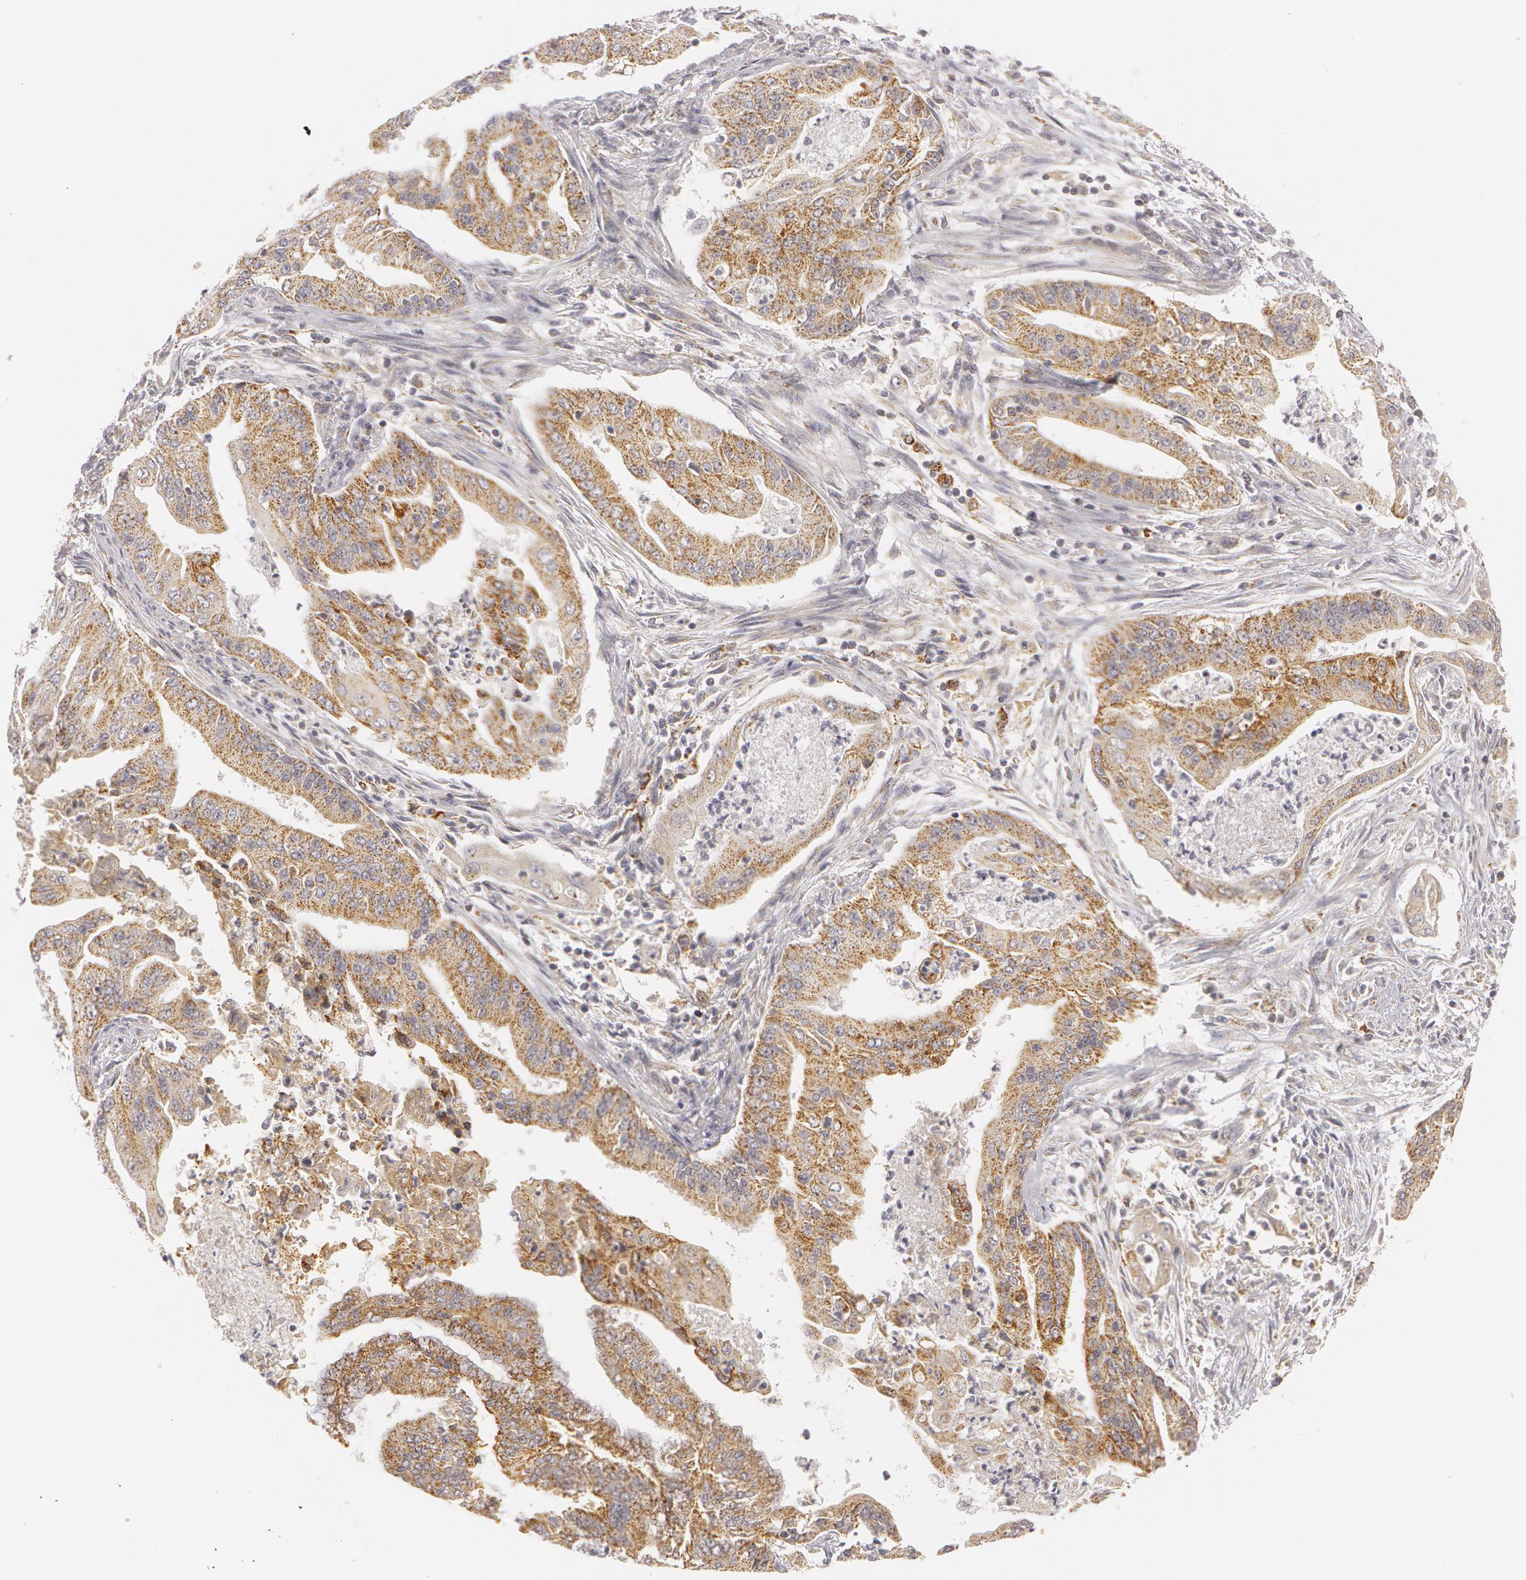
{"staining": {"intensity": "moderate", "quantity": ">75%", "location": "cytoplasmic/membranous"}, "tissue": "endometrial cancer", "cell_type": "Tumor cells", "image_type": "cancer", "snomed": [{"axis": "morphology", "description": "Adenocarcinoma, NOS"}, {"axis": "topography", "description": "Endometrium"}], "caption": "A photomicrograph of adenocarcinoma (endometrial) stained for a protein shows moderate cytoplasmic/membranous brown staining in tumor cells. The staining was performed using DAB (3,3'-diaminobenzidine) to visualize the protein expression in brown, while the nuclei were stained in blue with hematoxylin (Magnification: 20x).", "gene": "C7", "patient": {"sex": "female", "age": 63}}